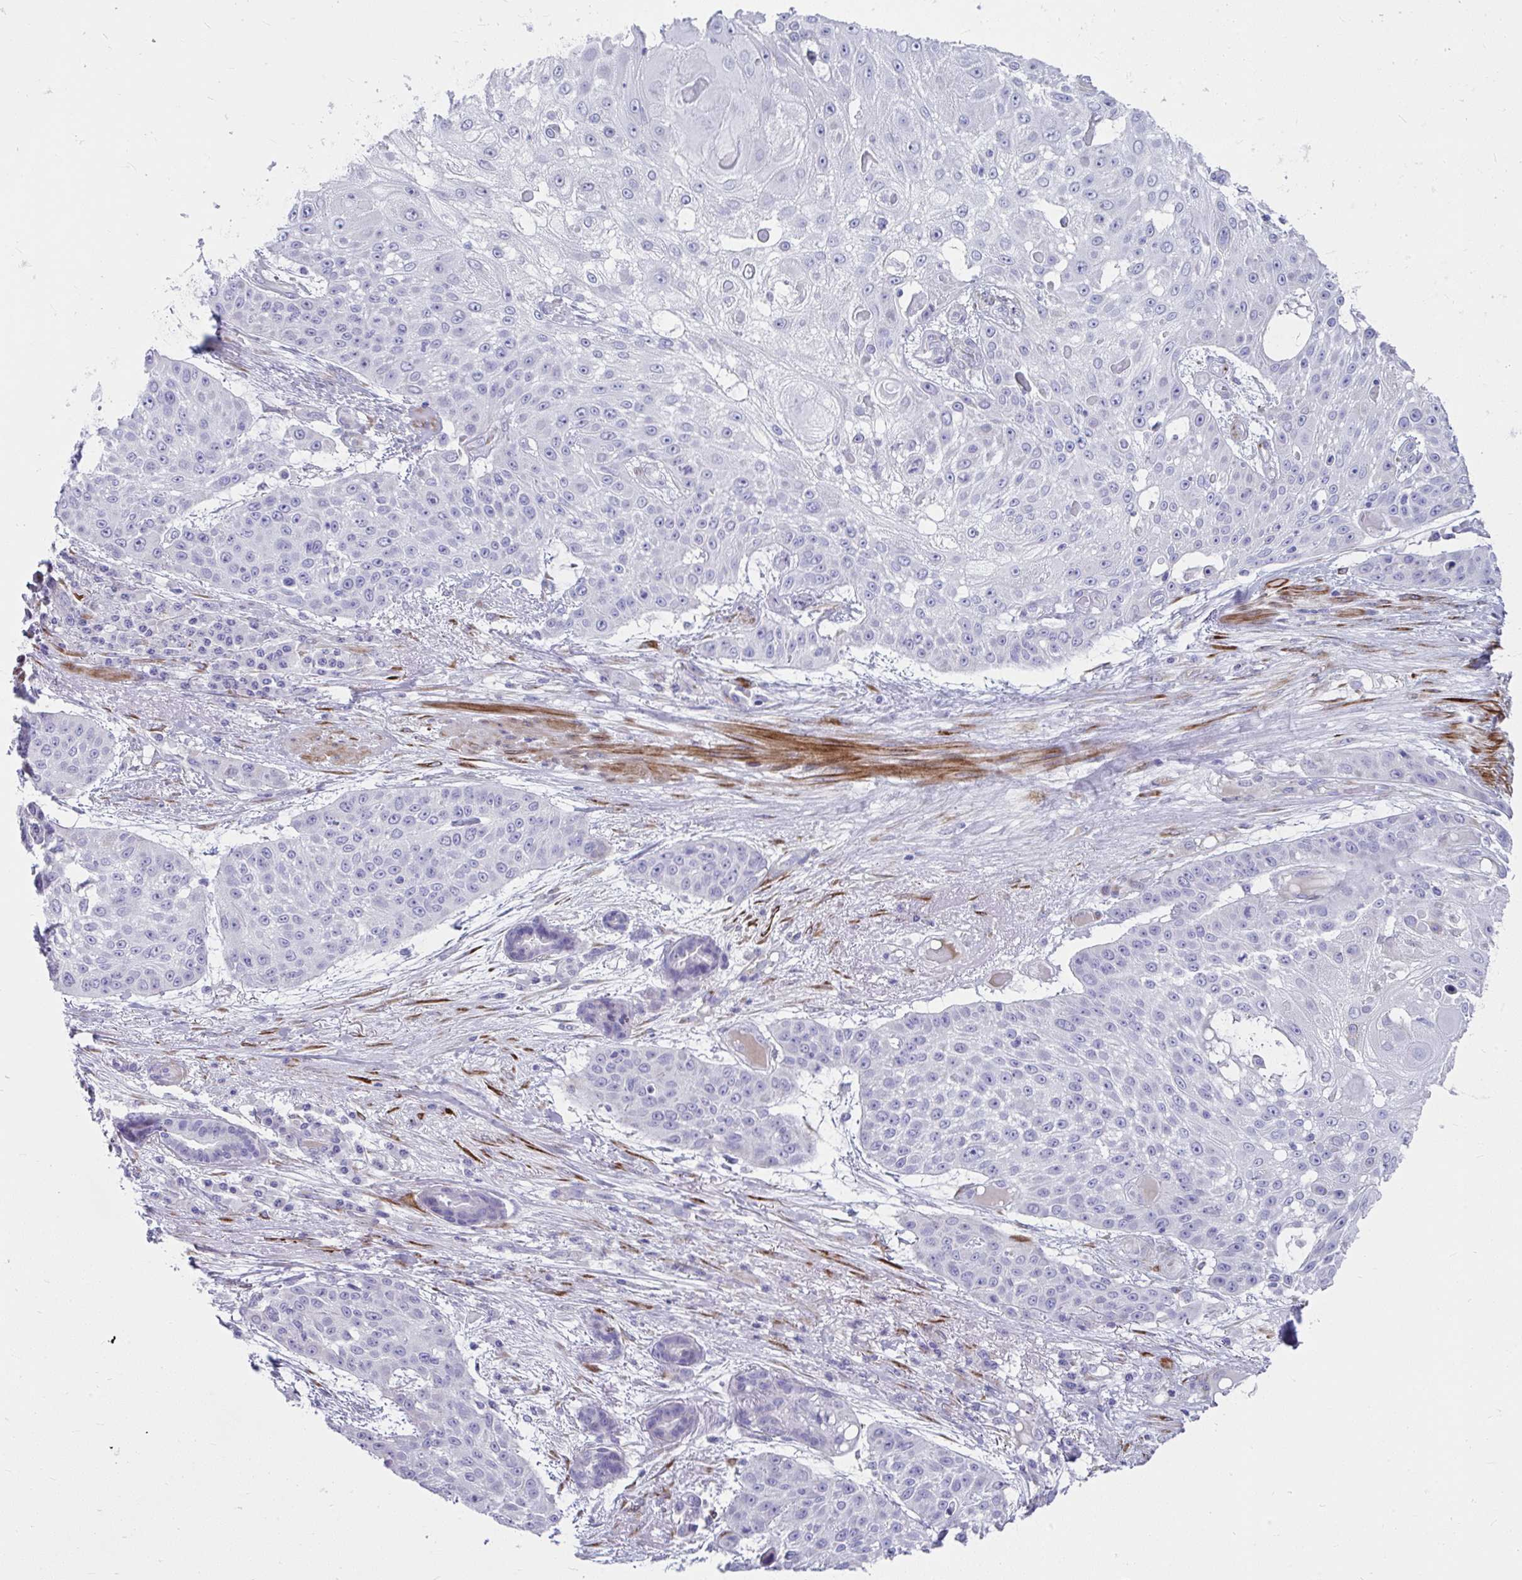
{"staining": {"intensity": "negative", "quantity": "none", "location": "none"}, "tissue": "skin cancer", "cell_type": "Tumor cells", "image_type": "cancer", "snomed": [{"axis": "morphology", "description": "Squamous cell carcinoma, NOS"}, {"axis": "topography", "description": "Skin"}], "caption": "An image of human squamous cell carcinoma (skin) is negative for staining in tumor cells. The staining is performed using DAB (3,3'-diaminobenzidine) brown chromogen with nuclei counter-stained in using hematoxylin.", "gene": "GRXCR2", "patient": {"sex": "female", "age": 86}}